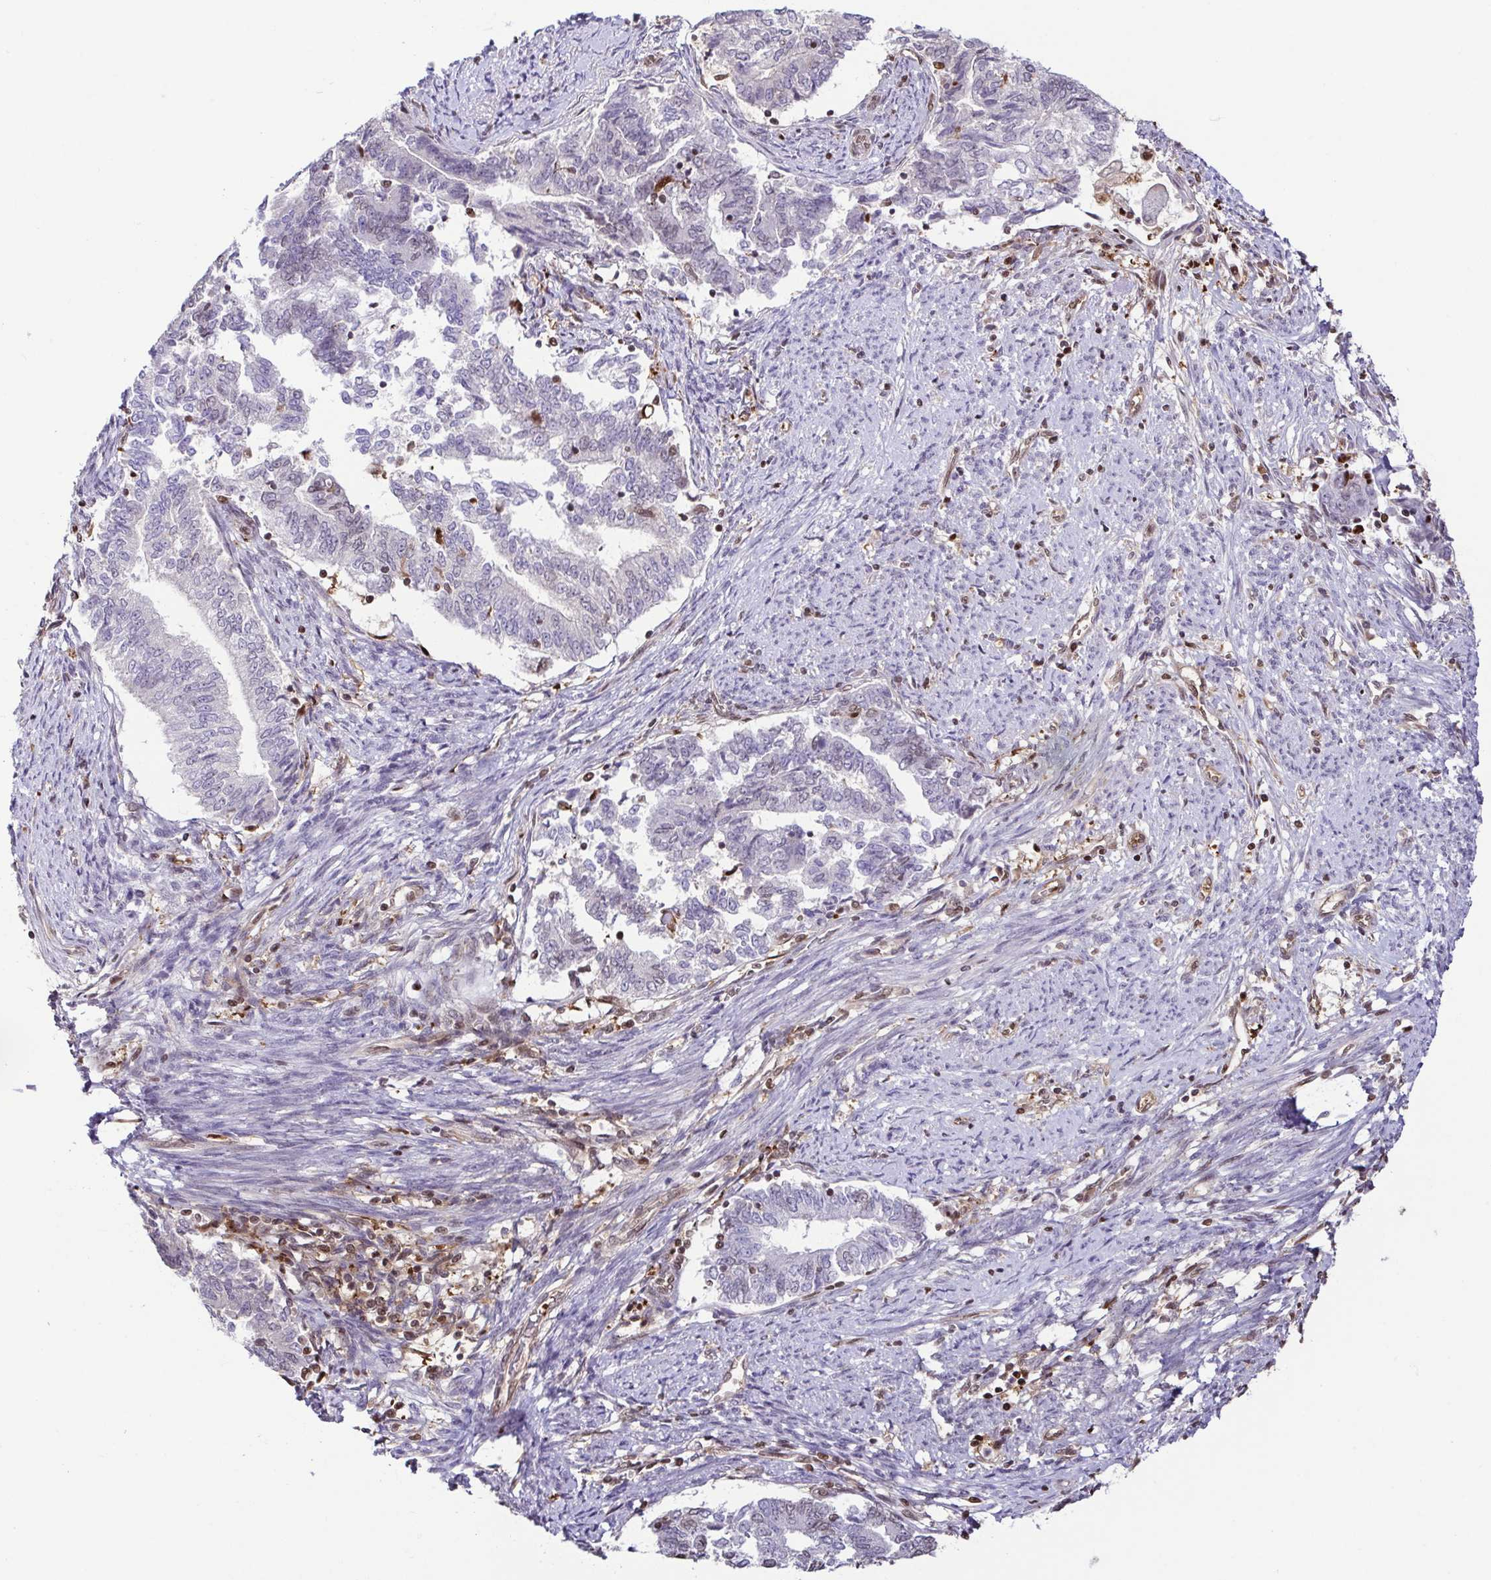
{"staining": {"intensity": "negative", "quantity": "none", "location": "none"}, "tissue": "endometrial cancer", "cell_type": "Tumor cells", "image_type": "cancer", "snomed": [{"axis": "morphology", "description": "Adenocarcinoma, NOS"}, {"axis": "topography", "description": "Endometrium"}], "caption": "Histopathology image shows no protein positivity in tumor cells of endometrial adenocarcinoma tissue. (DAB (3,3'-diaminobenzidine) immunohistochemistry (IHC), high magnification).", "gene": "PSMB9", "patient": {"sex": "female", "age": 65}}